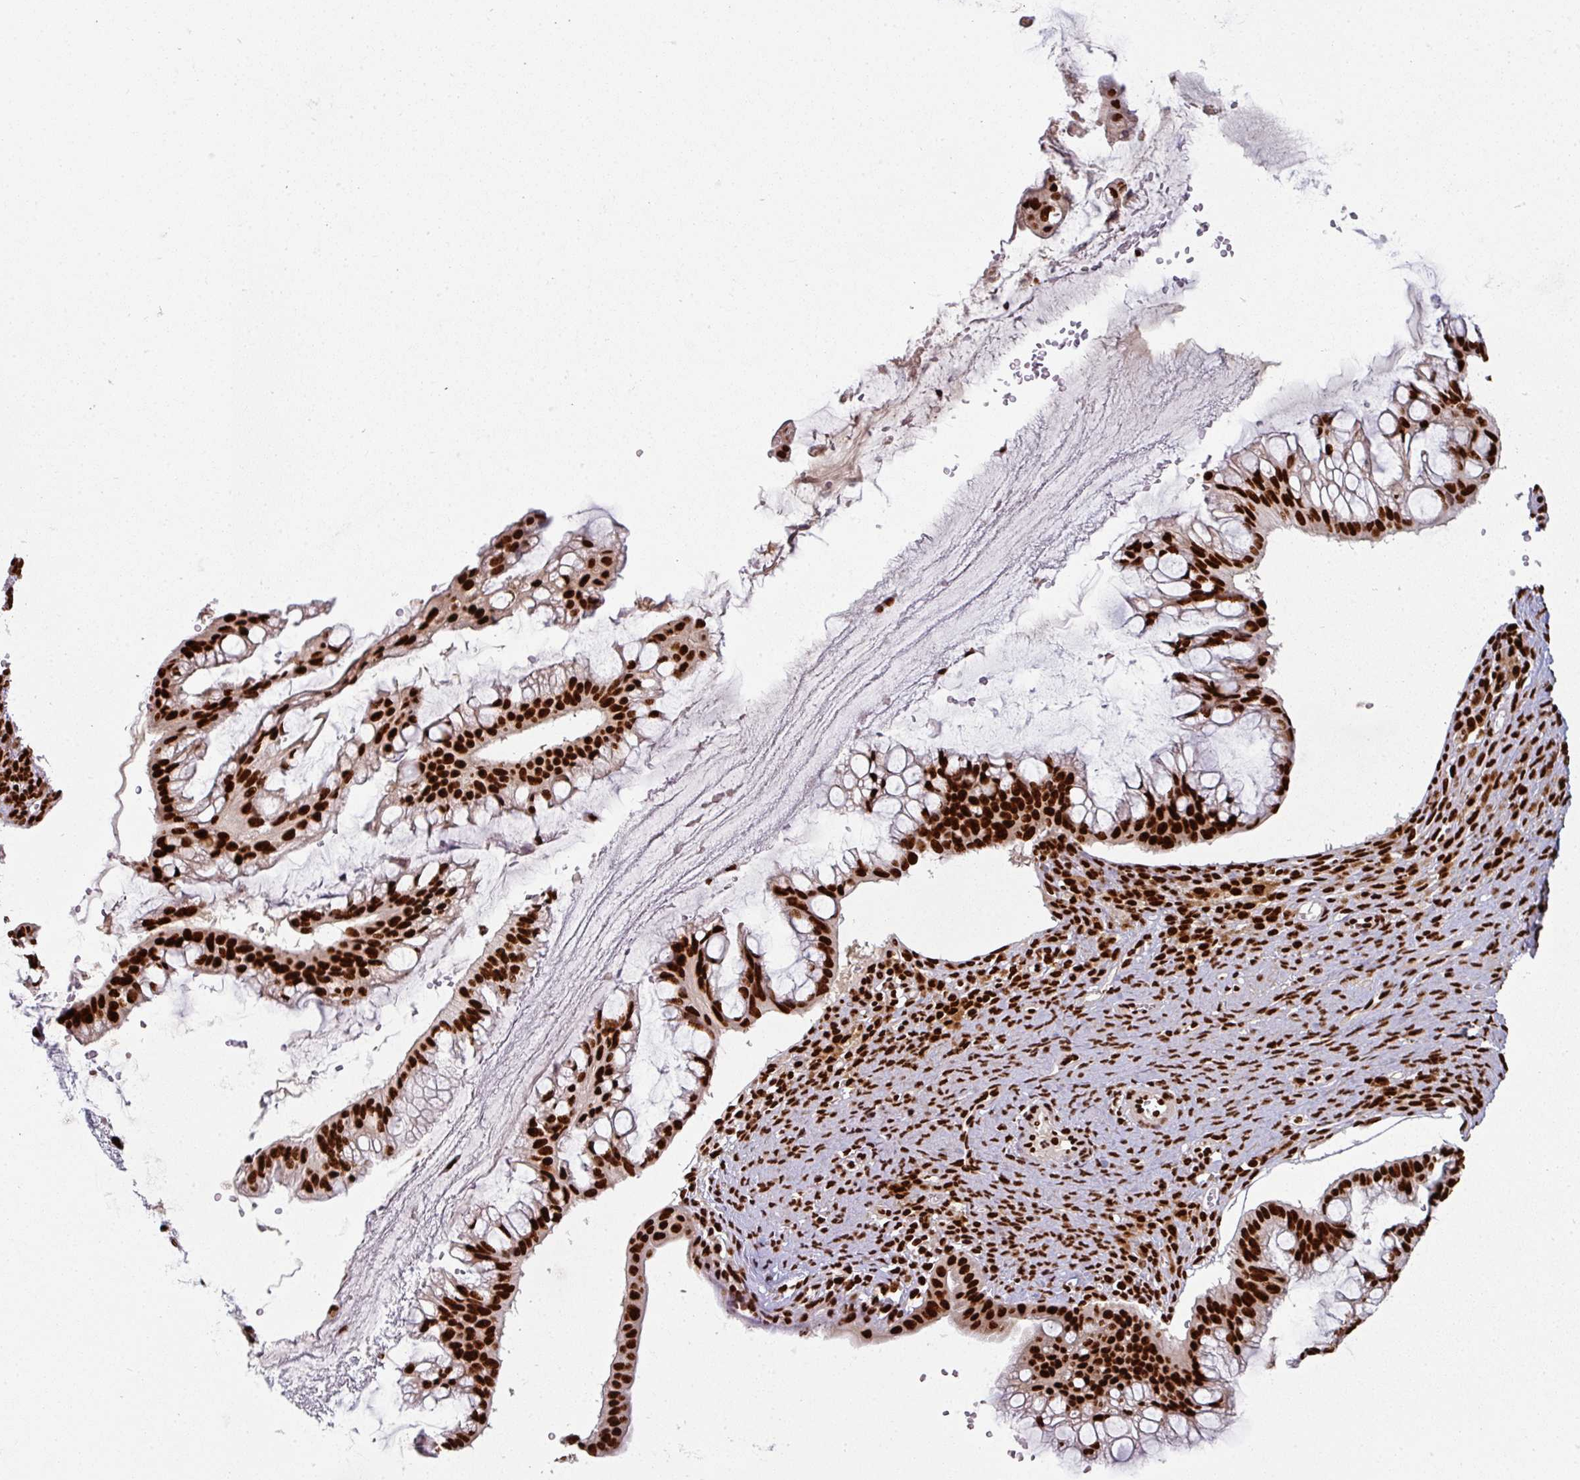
{"staining": {"intensity": "strong", "quantity": ">75%", "location": "nuclear"}, "tissue": "ovarian cancer", "cell_type": "Tumor cells", "image_type": "cancer", "snomed": [{"axis": "morphology", "description": "Cystadenocarcinoma, mucinous, NOS"}, {"axis": "topography", "description": "Ovary"}], "caption": "Mucinous cystadenocarcinoma (ovarian) stained with DAB (3,3'-diaminobenzidine) IHC shows high levels of strong nuclear staining in approximately >75% of tumor cells.", "gene": "SIK3", "patient": {"sex": "female", "age": 73}}